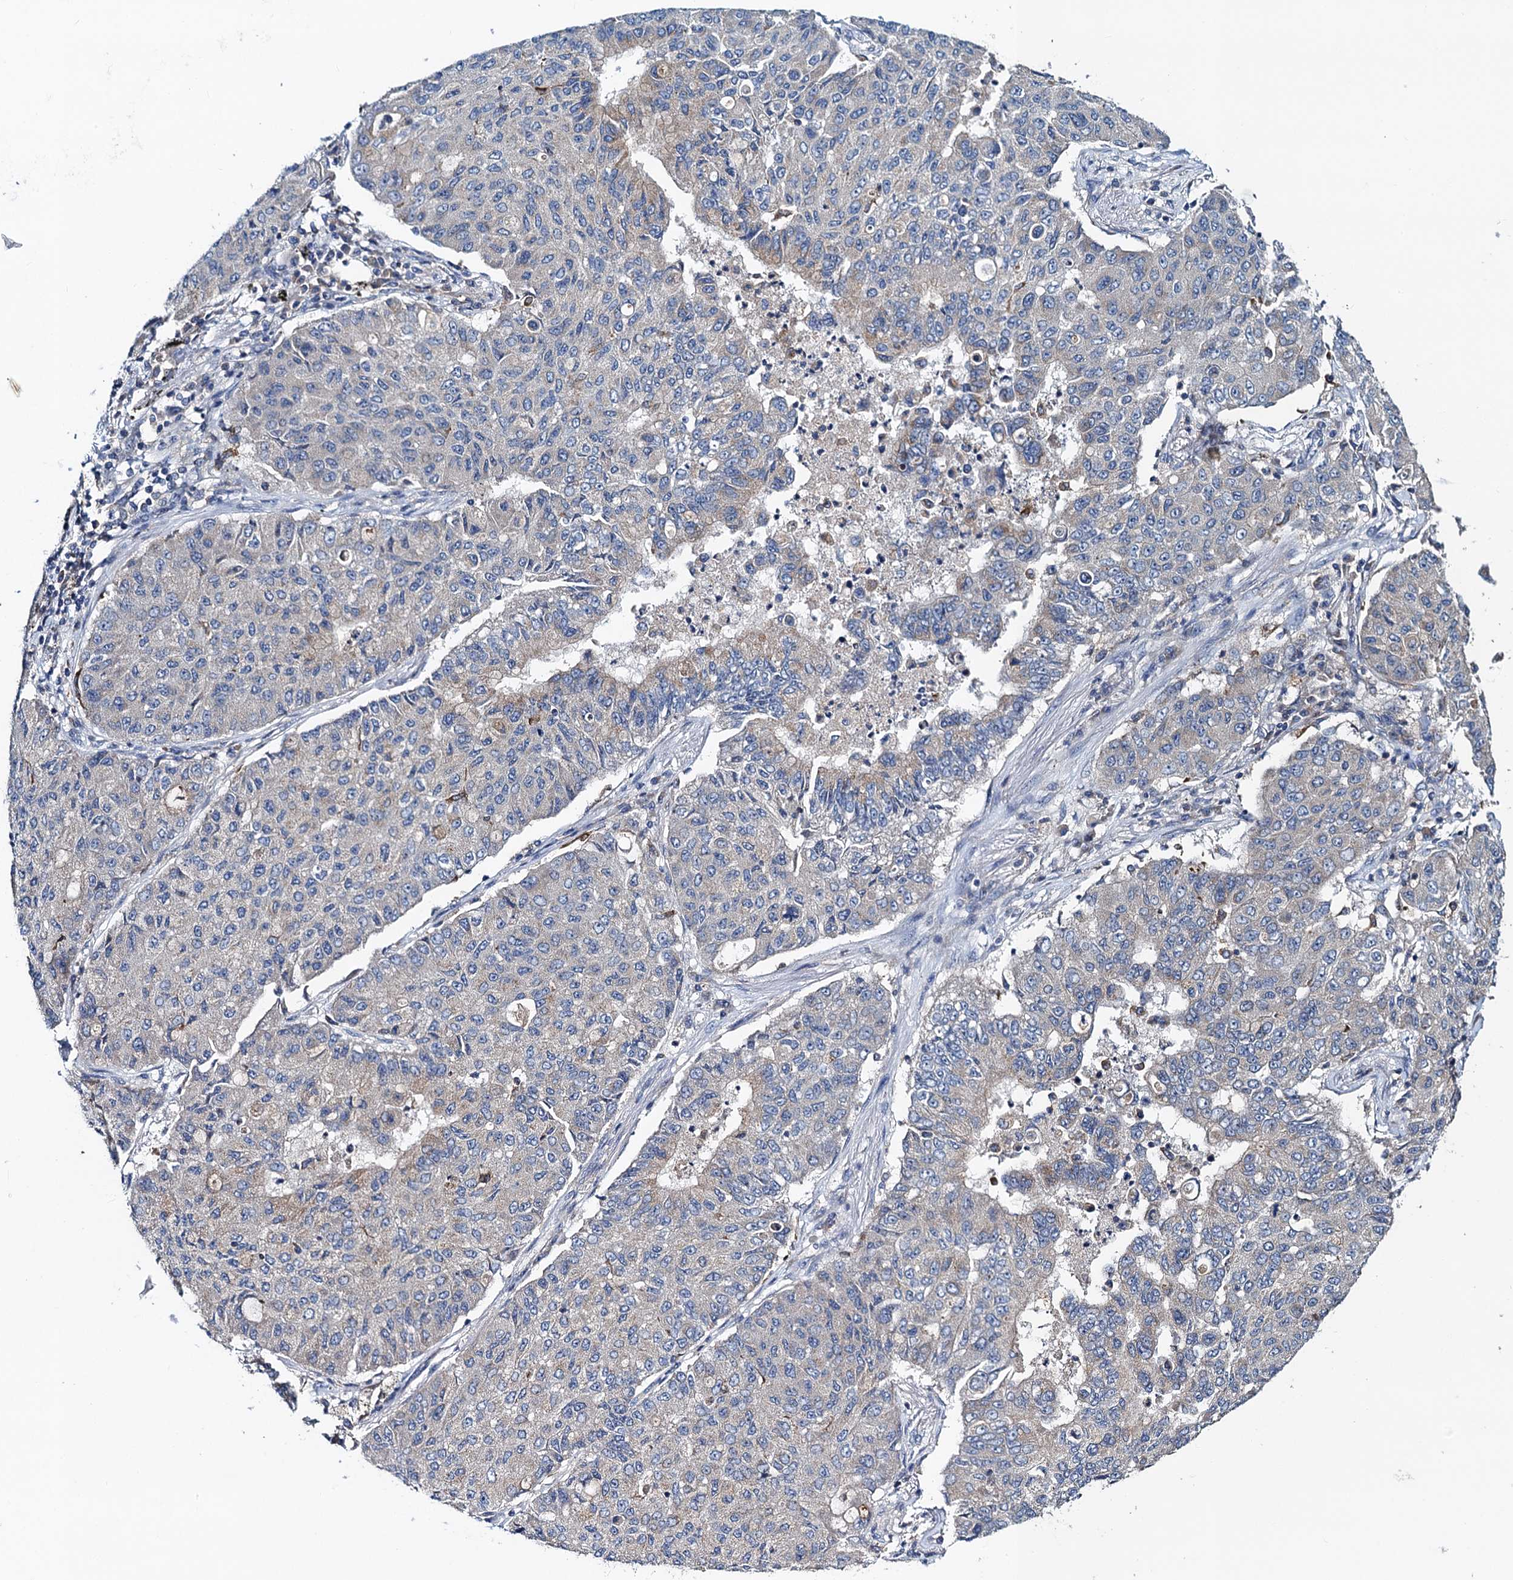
{"staining": {"intensity": "negative", "quantity": "none", "location": "none"}, "tissue": "lung cancer", "cell_type": "Tumor cells", "image_type": "cancer", "snomed": [{"axis": "morphology", "description": "Squamous cell carcinoma, NOS"}, {"axis": "topography", "description": "Lung"}], "caption": "There is no significant expression in tumor cells of lung cancer (squamous cell carcinoma).", "gene": "SNAP29", "patient": {"sex": "male", "age": 74}}